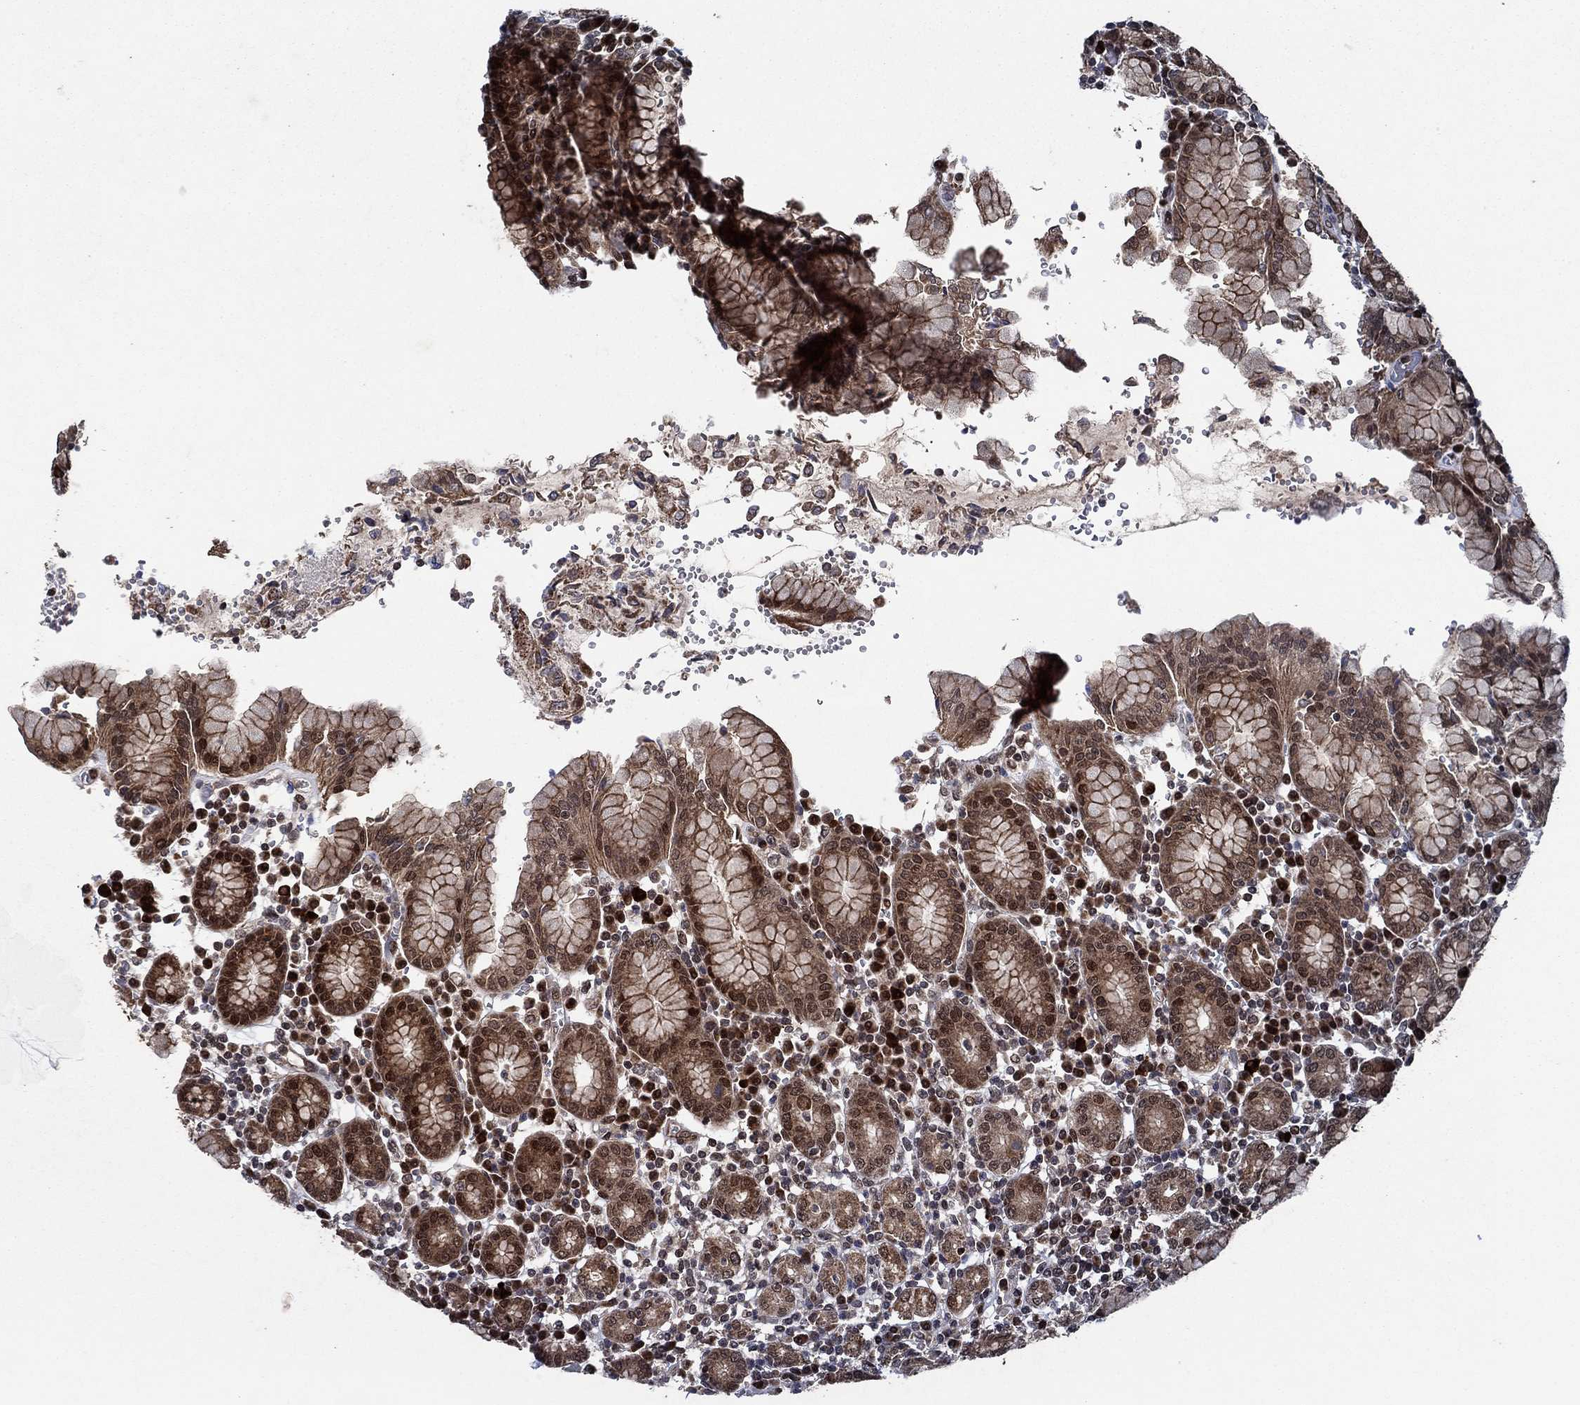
{"staining": {"intensity": "moderate", "quantity": "25%-75%", "location": "cytoplasmic/membranous,nuclear"}, "tissue": "stomach", "cell_type": "Glandular cells", "image_type": "normal", "snomed": [{"axis": "morphology", "description": "Normal tissue, NOS"}, {"axis": "topography", "description": "Stomach, upper"}, {"axis": "topography", "description": "Stomach"}], "caption": "Immunohistochemical staining of normal human stomach reveals 25%-75% levels of moderate cytoplasmic/membranous,nuclear protein expression in approximately 25%-75% of glandular cells.", "gene": "PRICKLE4", "patient": {"sex": "male", "age": 62}}